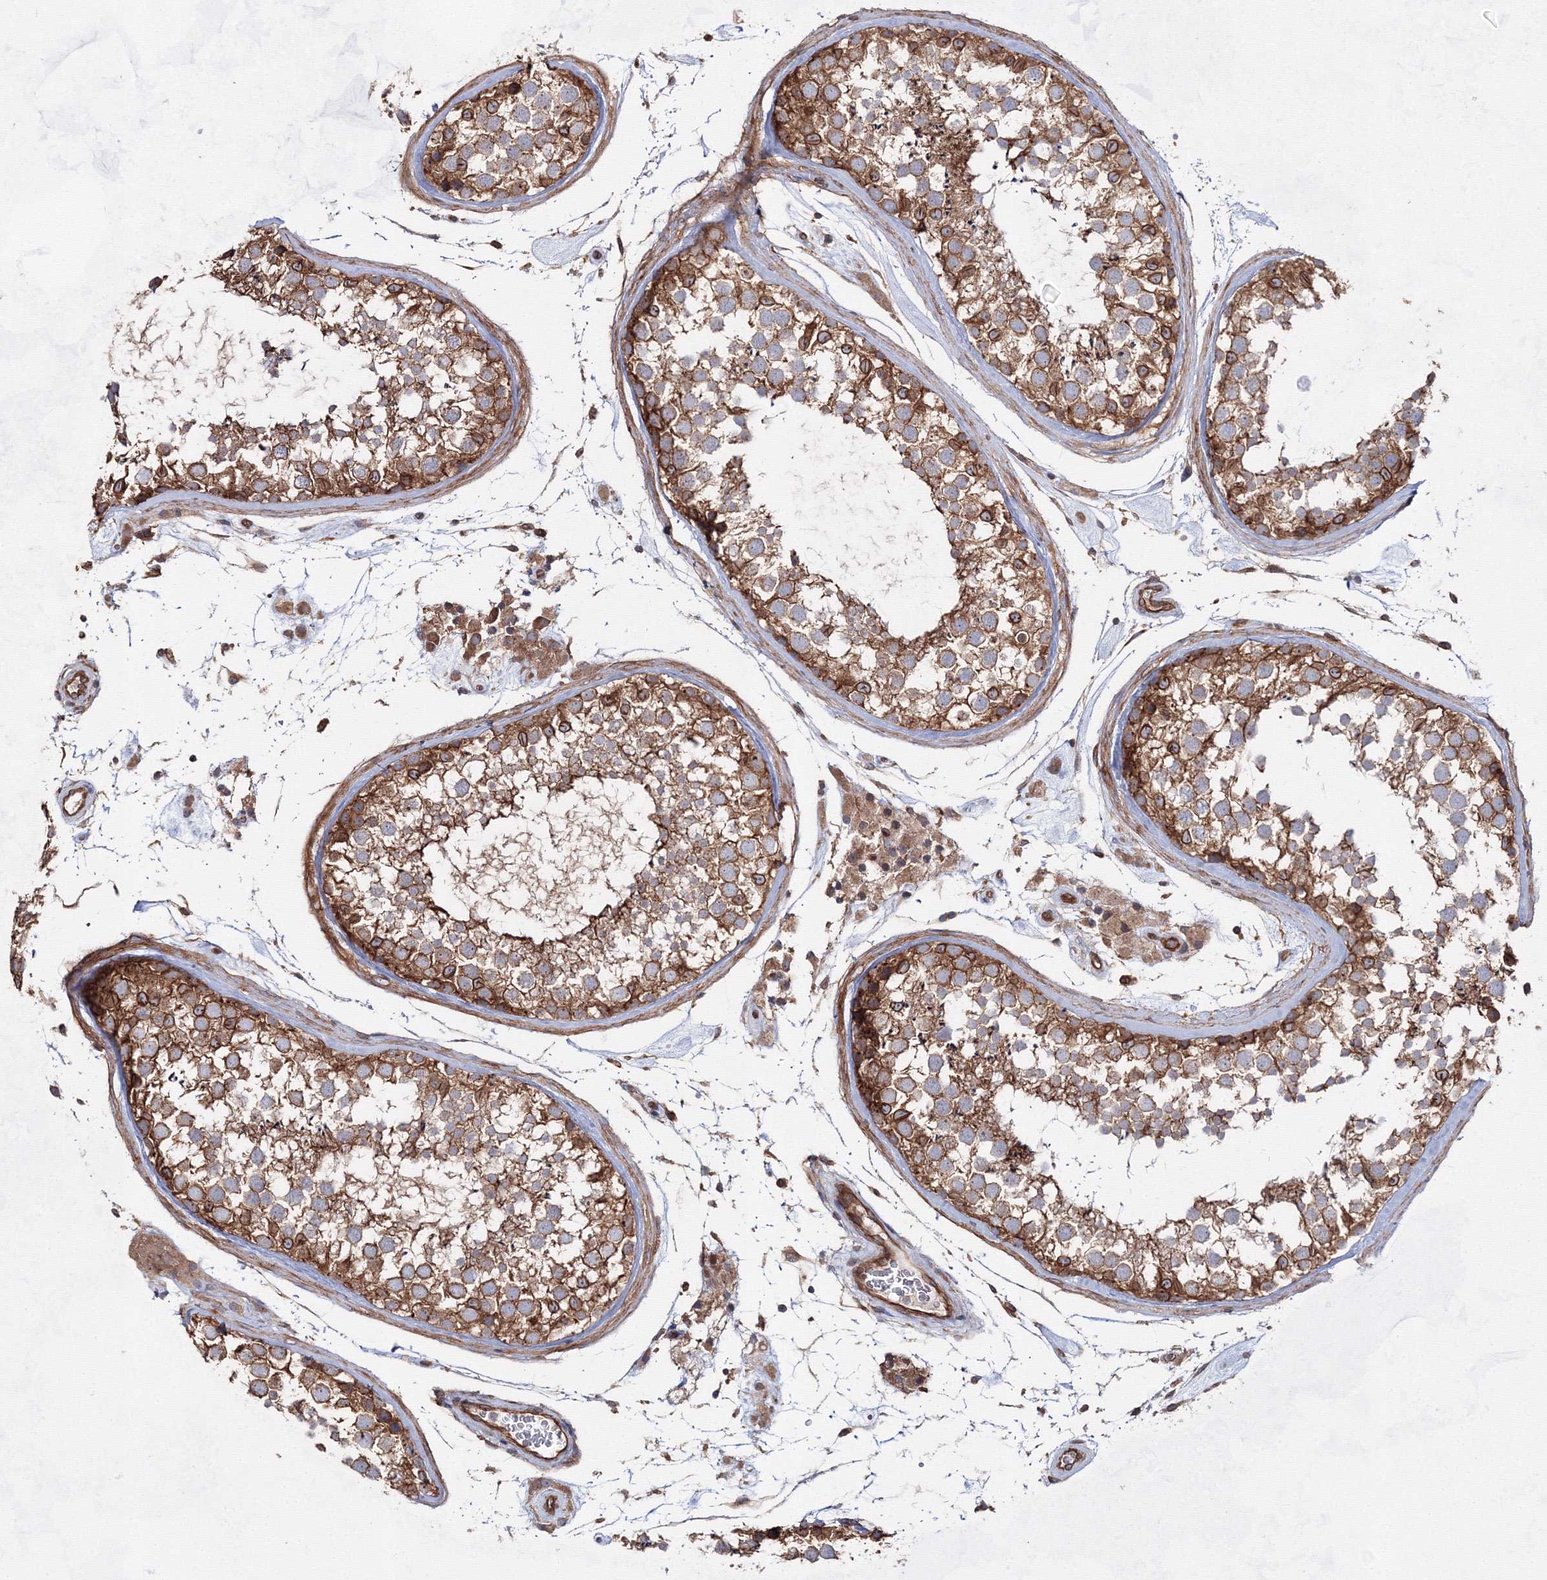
{"staining": {"intensity": "moderate", "quantity": ">75%", "location": "cytoplasmic/membranous"}, "tissue": "testis", "cell_type": "Cells in seminiferous ducts", "image_type": "normal", "snomed": [{"axis": "morphology", "description": "Normal tissue, NOS"}, {"axis": "topography", "description": "Testis"}], "caption": "Brown immunohistochemical staining in unremarkable human testis exhibits moderate cytoplasmic/membranous positivity in approximately >75% of cells in seminiferous ducts.", "gene": "EXOC6", "patient": {"sex": "male", "age": 46}}